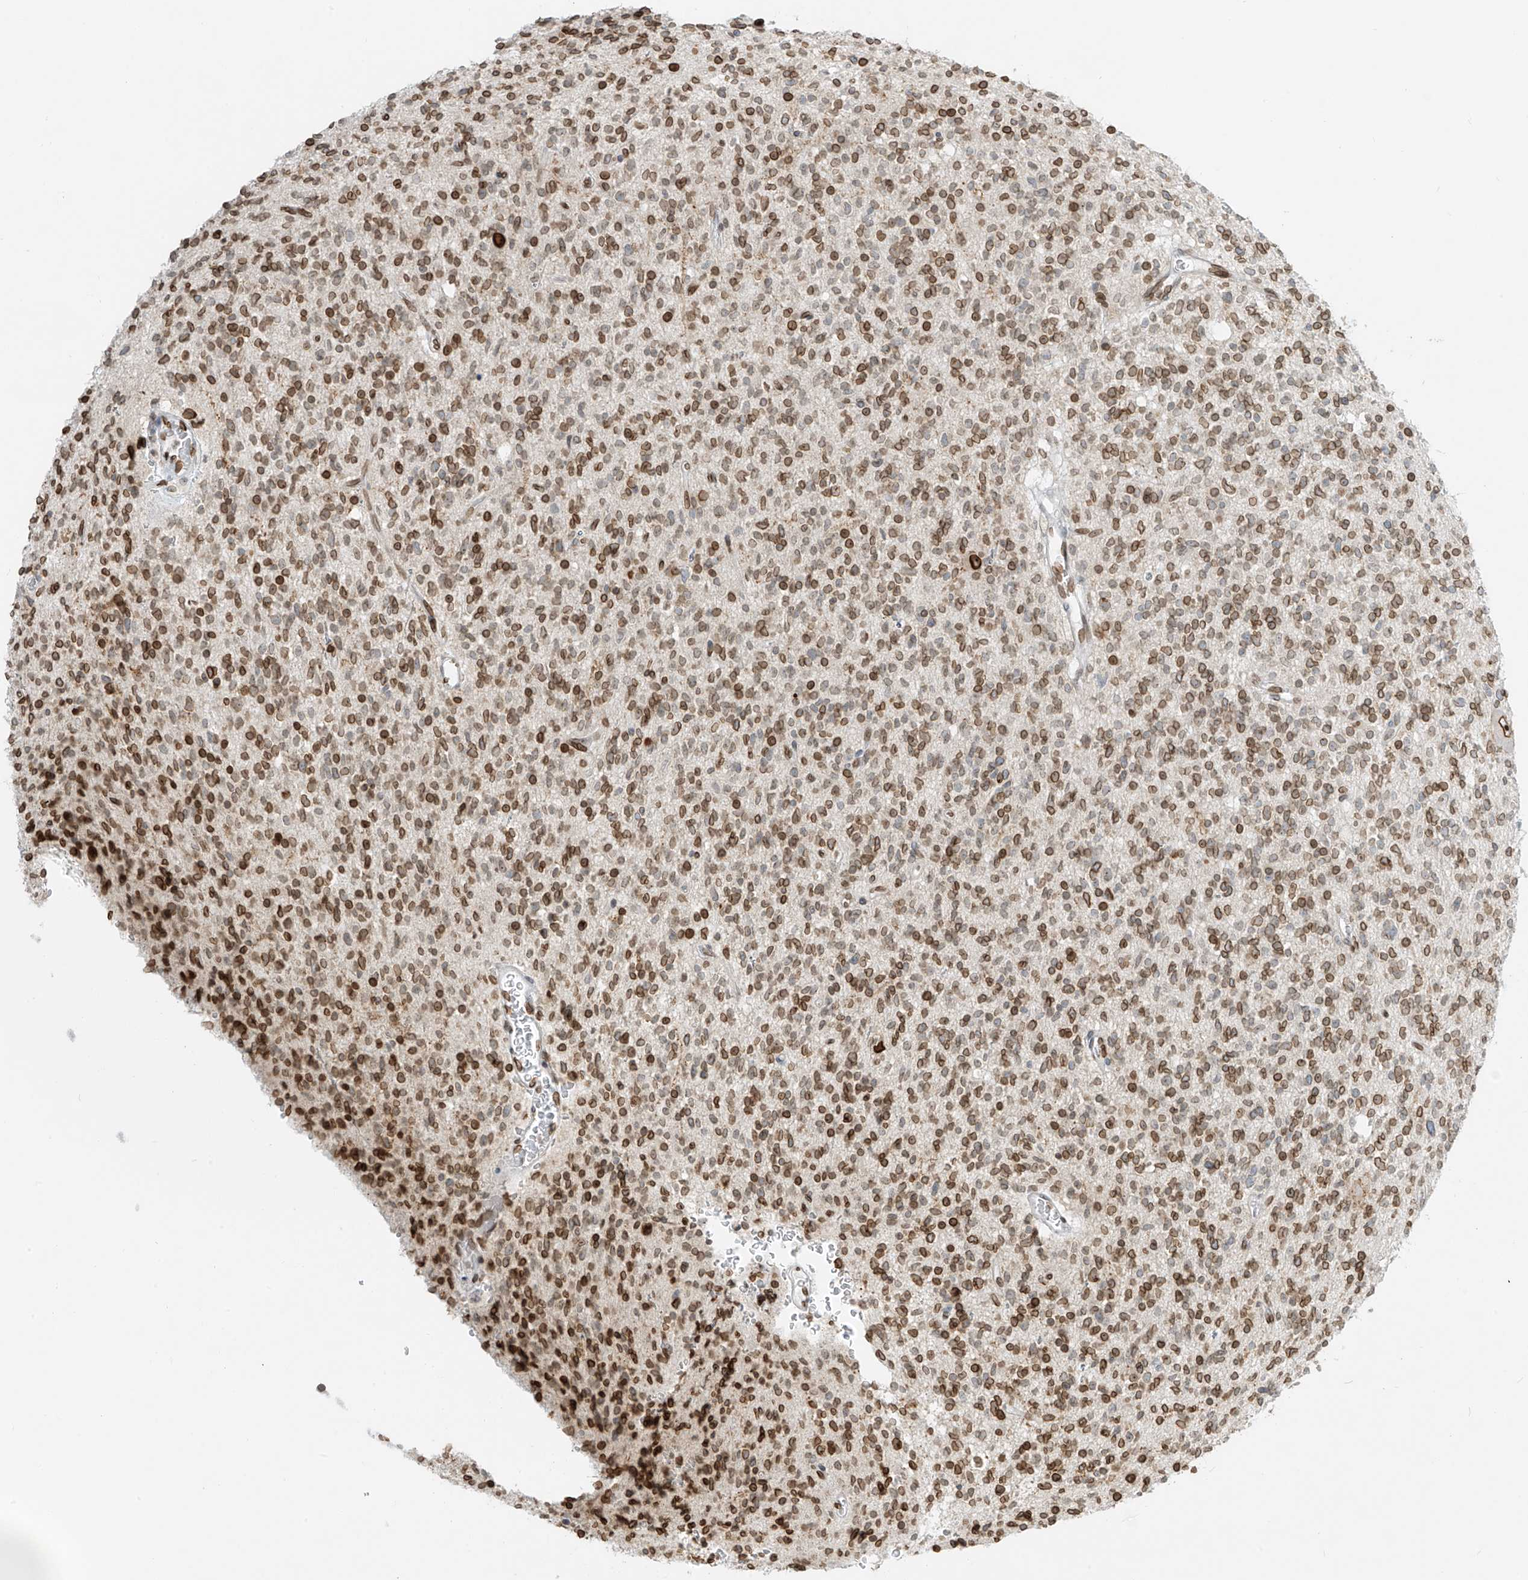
{"staining": {"intensity": "moderate", "quantity": ">75%", "location": "cytoplasmic/membranous,nuclear"}, "tissue": "glioma", "cell_type": "Tumor cells", "image_type": "cancer", "snomed": [{"axis": "morphology", "description": "Glioma, malignant, High grade"}, {"axis": "topography", "description": "Brain"}], "caption": "Brown immunohistochemical staining in glioma demonstrates moderate cytoplasmic/membranous and nuclear expression in about >75% of tumor cells.", "gene": "SAMD15", "patient": {"sex": "male", "age": 34}}